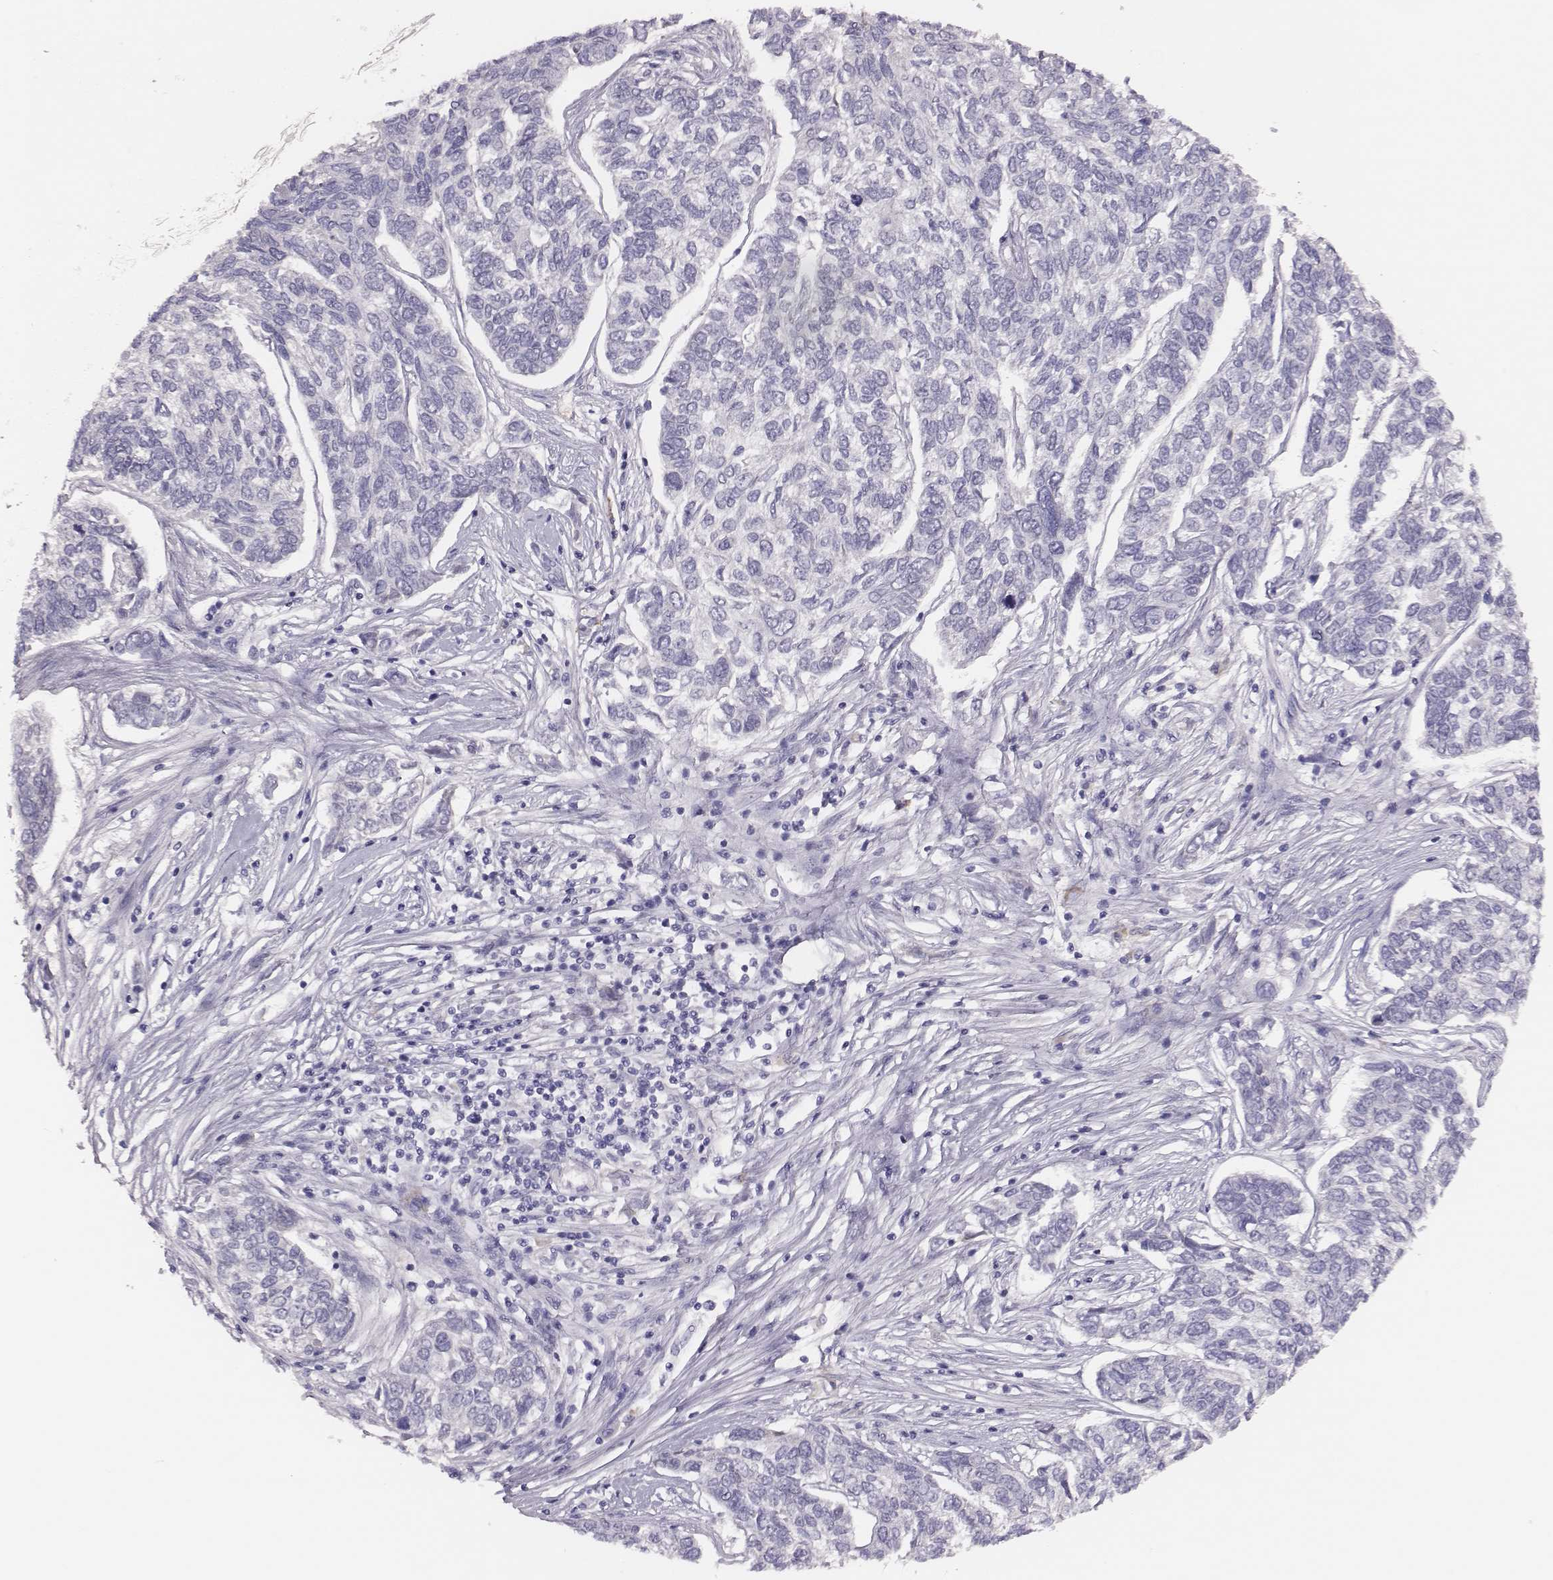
{"staining": {"intensity": "negative", "quantity": "none", "location": "none"}, "tissue": "skin cancer", "cell_type": "Tumor cells", "image_type": "cancer", "snomed": [{"axis": "morphology", "description": "Basal cell carcinoma"}, {"axis": "topography", "description": "Skin"}], "caption": "Immunohistochemical staining of skin basal cell carcinoma demonstrates no significant expression in tumor cells. (DAB (3,3'-diaminobenzidine) IHC with hematoxylin counter stain).", "gene": "PBK", "patient": {"sex": "female", "age": 65}}